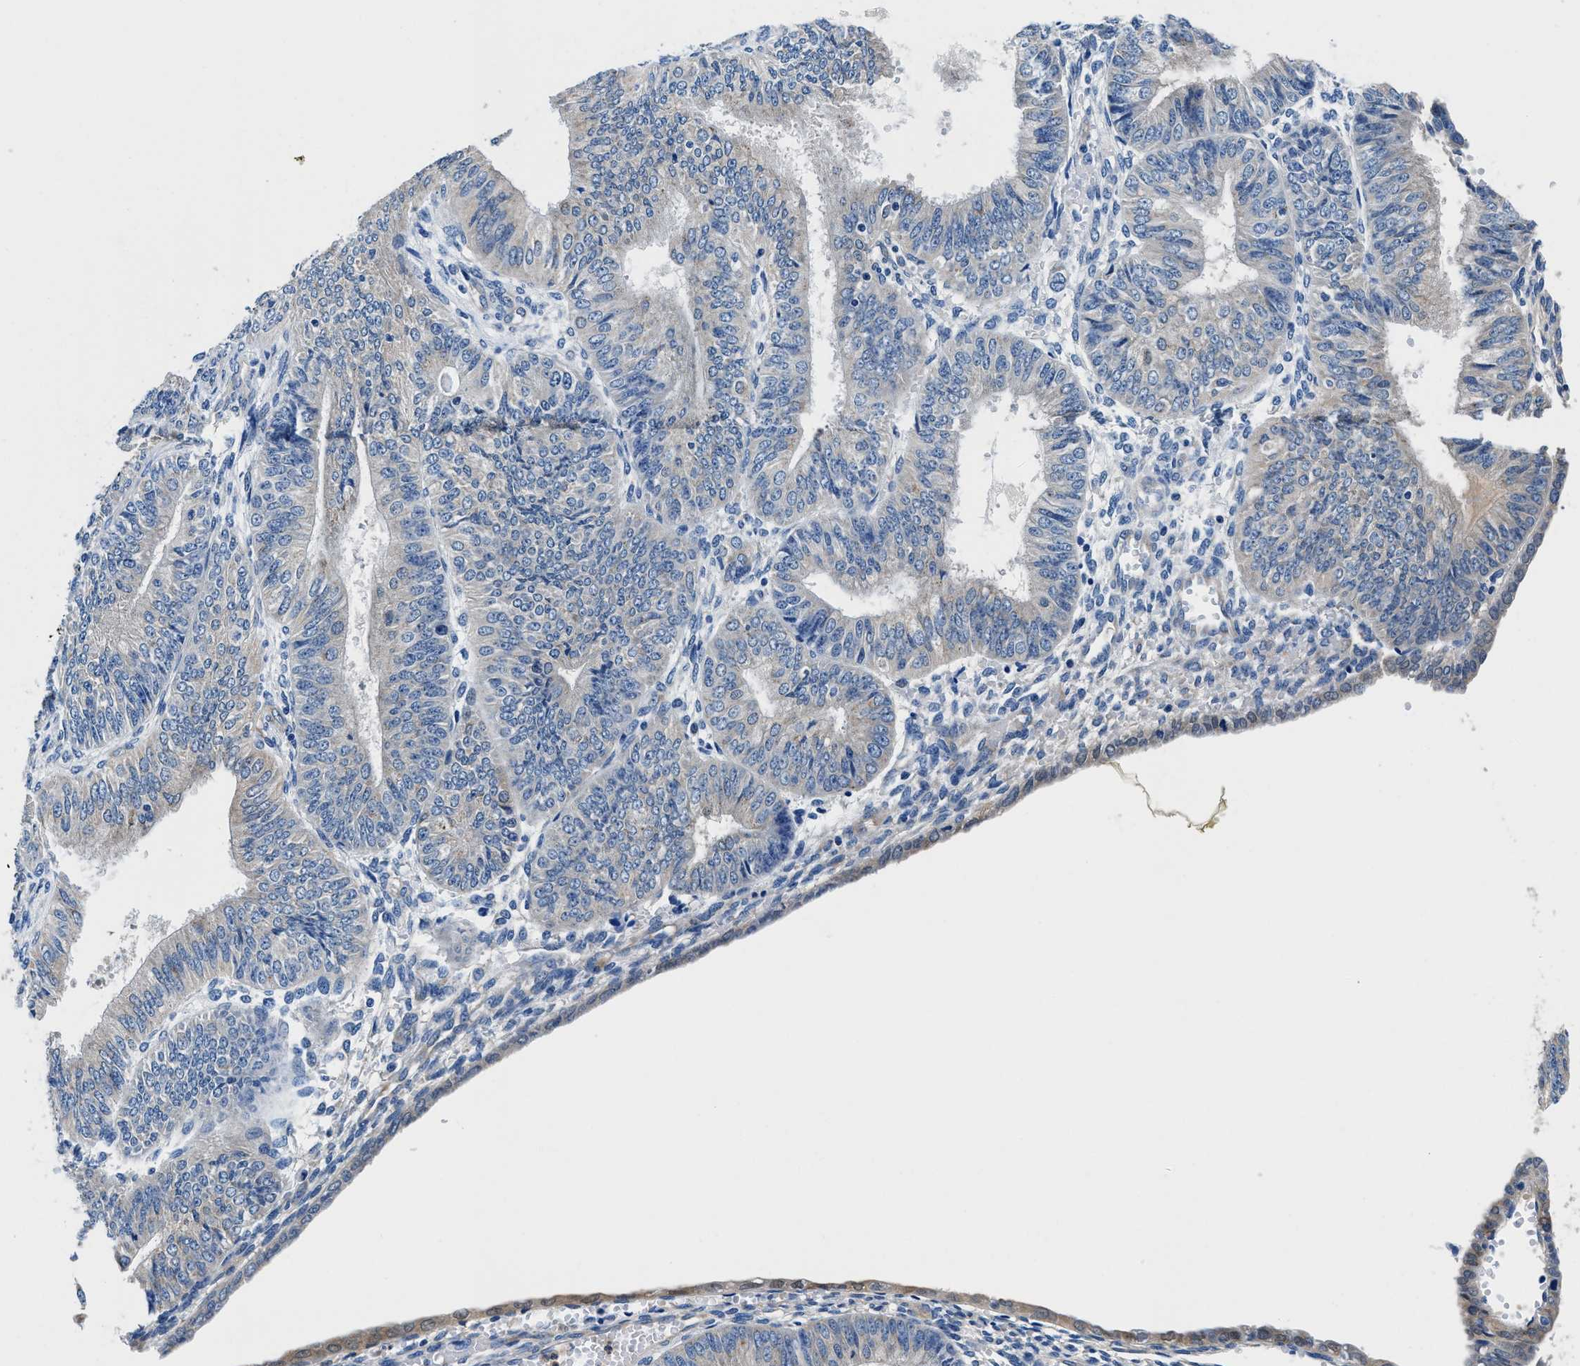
{"staining": {"intensity": "moderate", "quantity": "<25%", "location": "cytoplasmic/membranous"}, "tissue": "endometrial cancer", "cell_type": "Tumor cells", "image_type": "cancer", "snomed": [{"axis": "morphology", "description": "Adenocarcinoma, NOS"}, {"axis": "topography", "description": "Endometrium"}], "caption": "Endometrial adenocarcinoma was stained to show a protein in brown. There is low levels of moderate cytoplasmic/membranous expression in approximately <25% of tumor cells. (IHC, brightfield microscopy, high magnification).", "gene": "NEU1", "patient": {"sex": "female", "age": 58}}